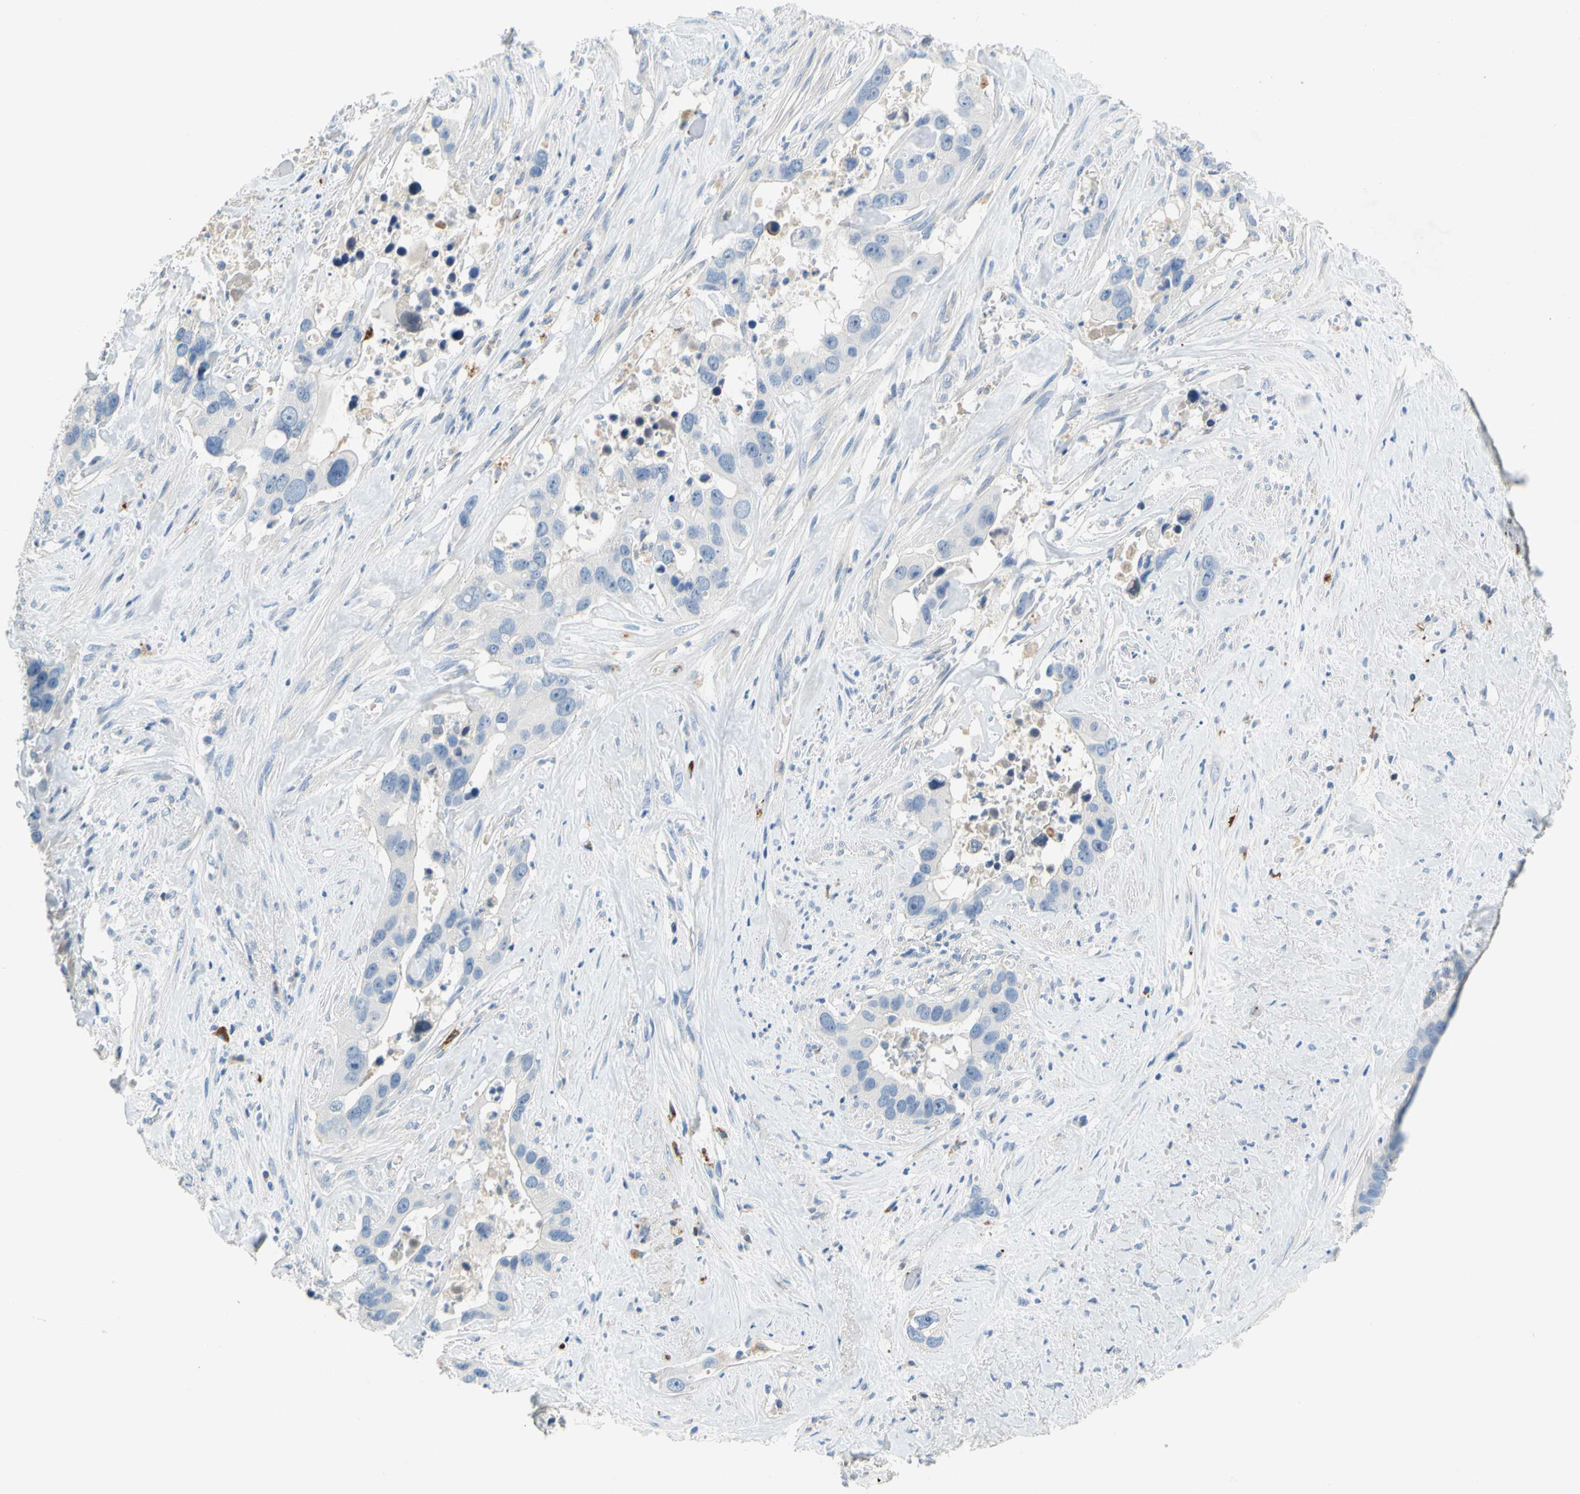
{"staining": {"intensity": "negative", "quantity": "none", "location": "none"}, "tissue": "liver cancer", "cell_type": "Tumor cells", "image_type": "cancer", "snomed": [{"axis": "morphology", "description": "Cholangiocarcinoma"}, {"axis": "topography", "description": "Liver"}], "caption": "This is an immunohistochemistry photomicrograph of human cholangiocarcinoma (liver). There is no staining in tumor cells.", "gene": "PPBP", "patient": {"sex": "female", "age": 65}}